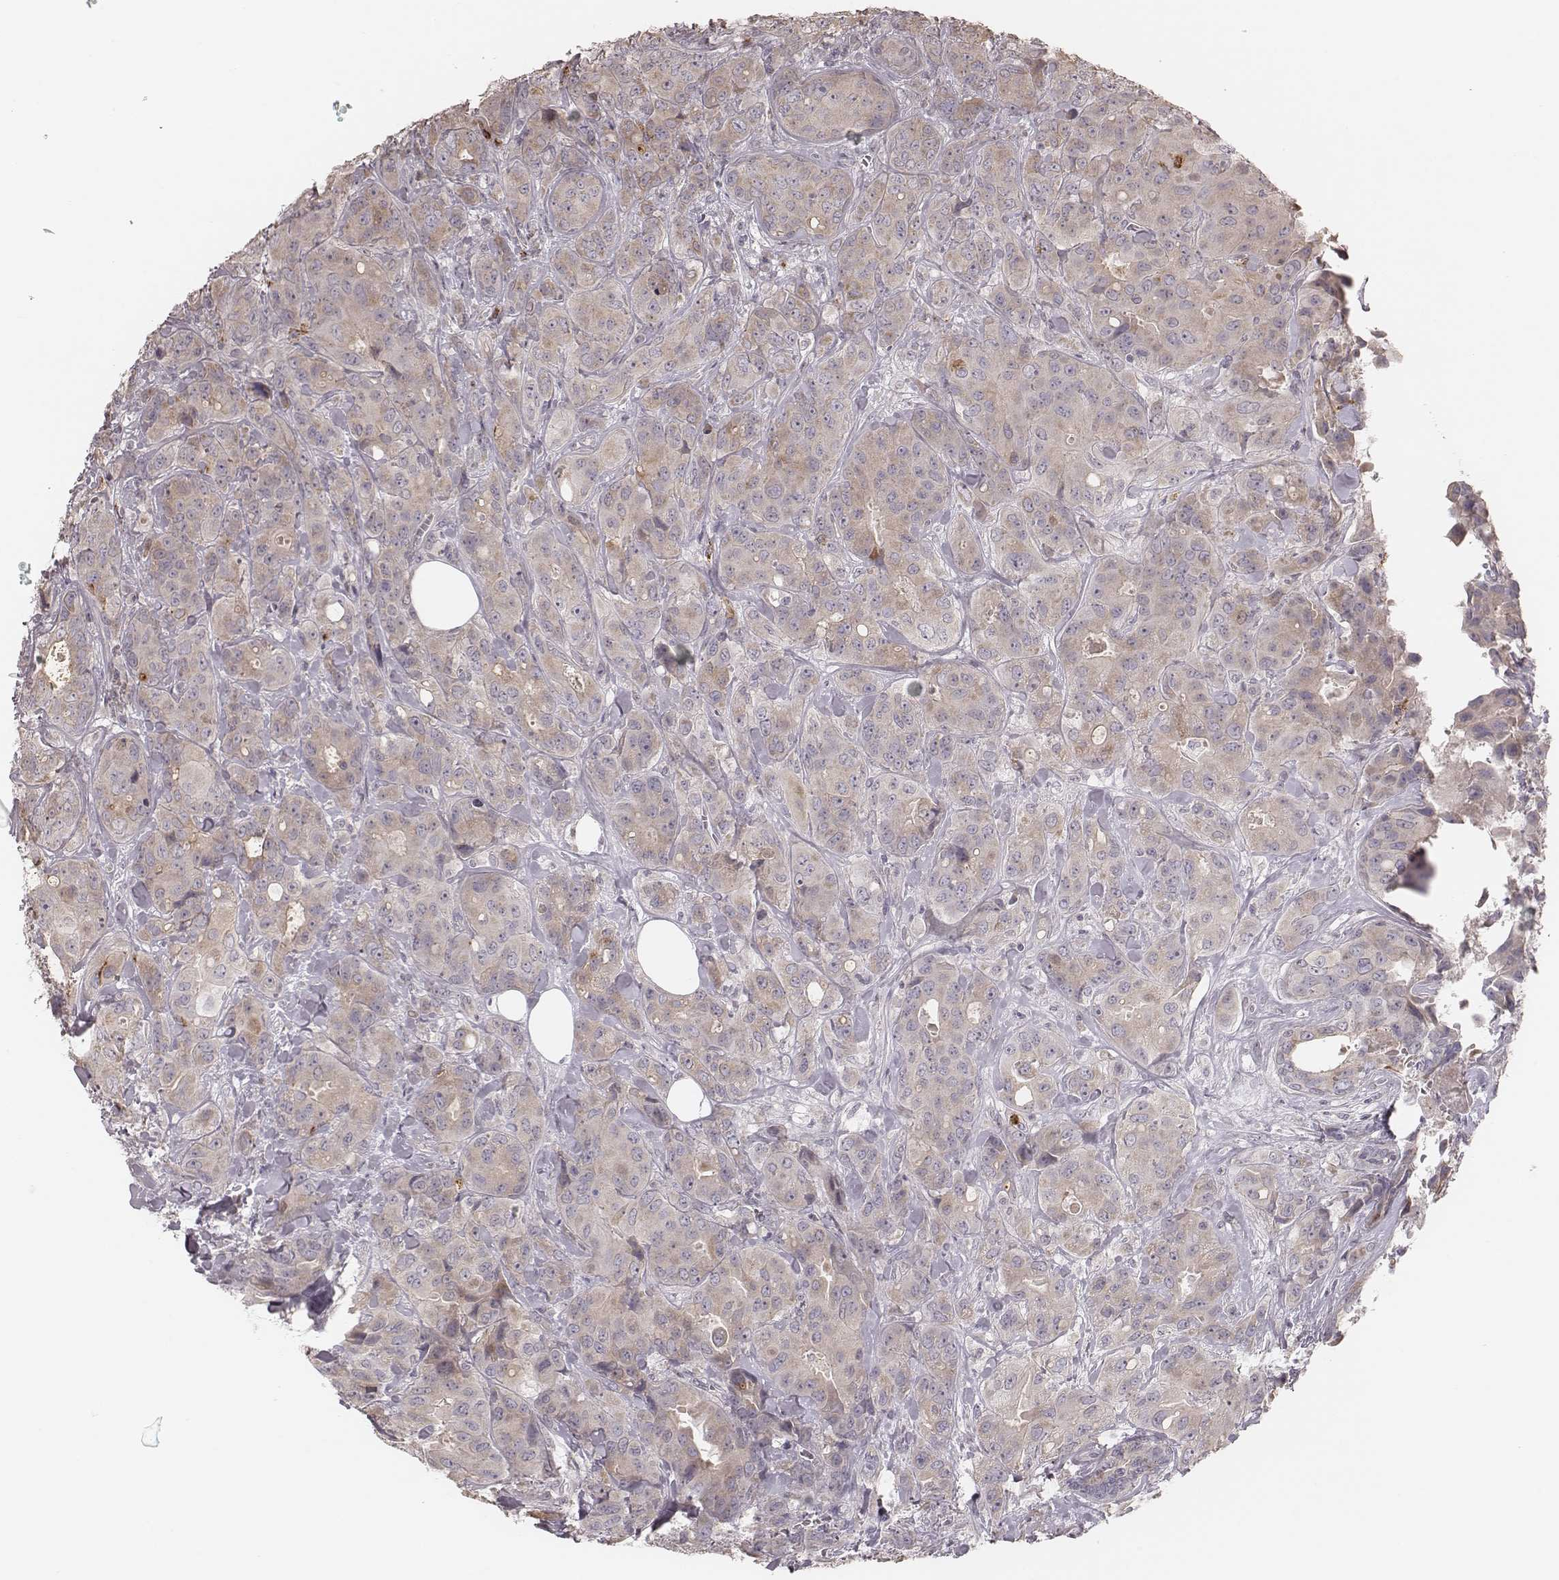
{"staining": {"intensity": "weak", "quantity": ">75%", "location": "cytoplasmic/membranous"}, "tissue": "breast cancer", "cell_type": "Tumor cells", "image_type": "cancer", "snomed": [{"axis": "morphology", "description": "Duct carcinoma"}, {"axis": "topography", "description": "Breast"}], "caption": "Breast intraductal carcinoma stained for a protein (brown) shows weak cytoplasmic/membranous positive staining in about >75% of tumor cells.", "gene": "ABCA7", "patient": {"sex": "female", "age": 43}}